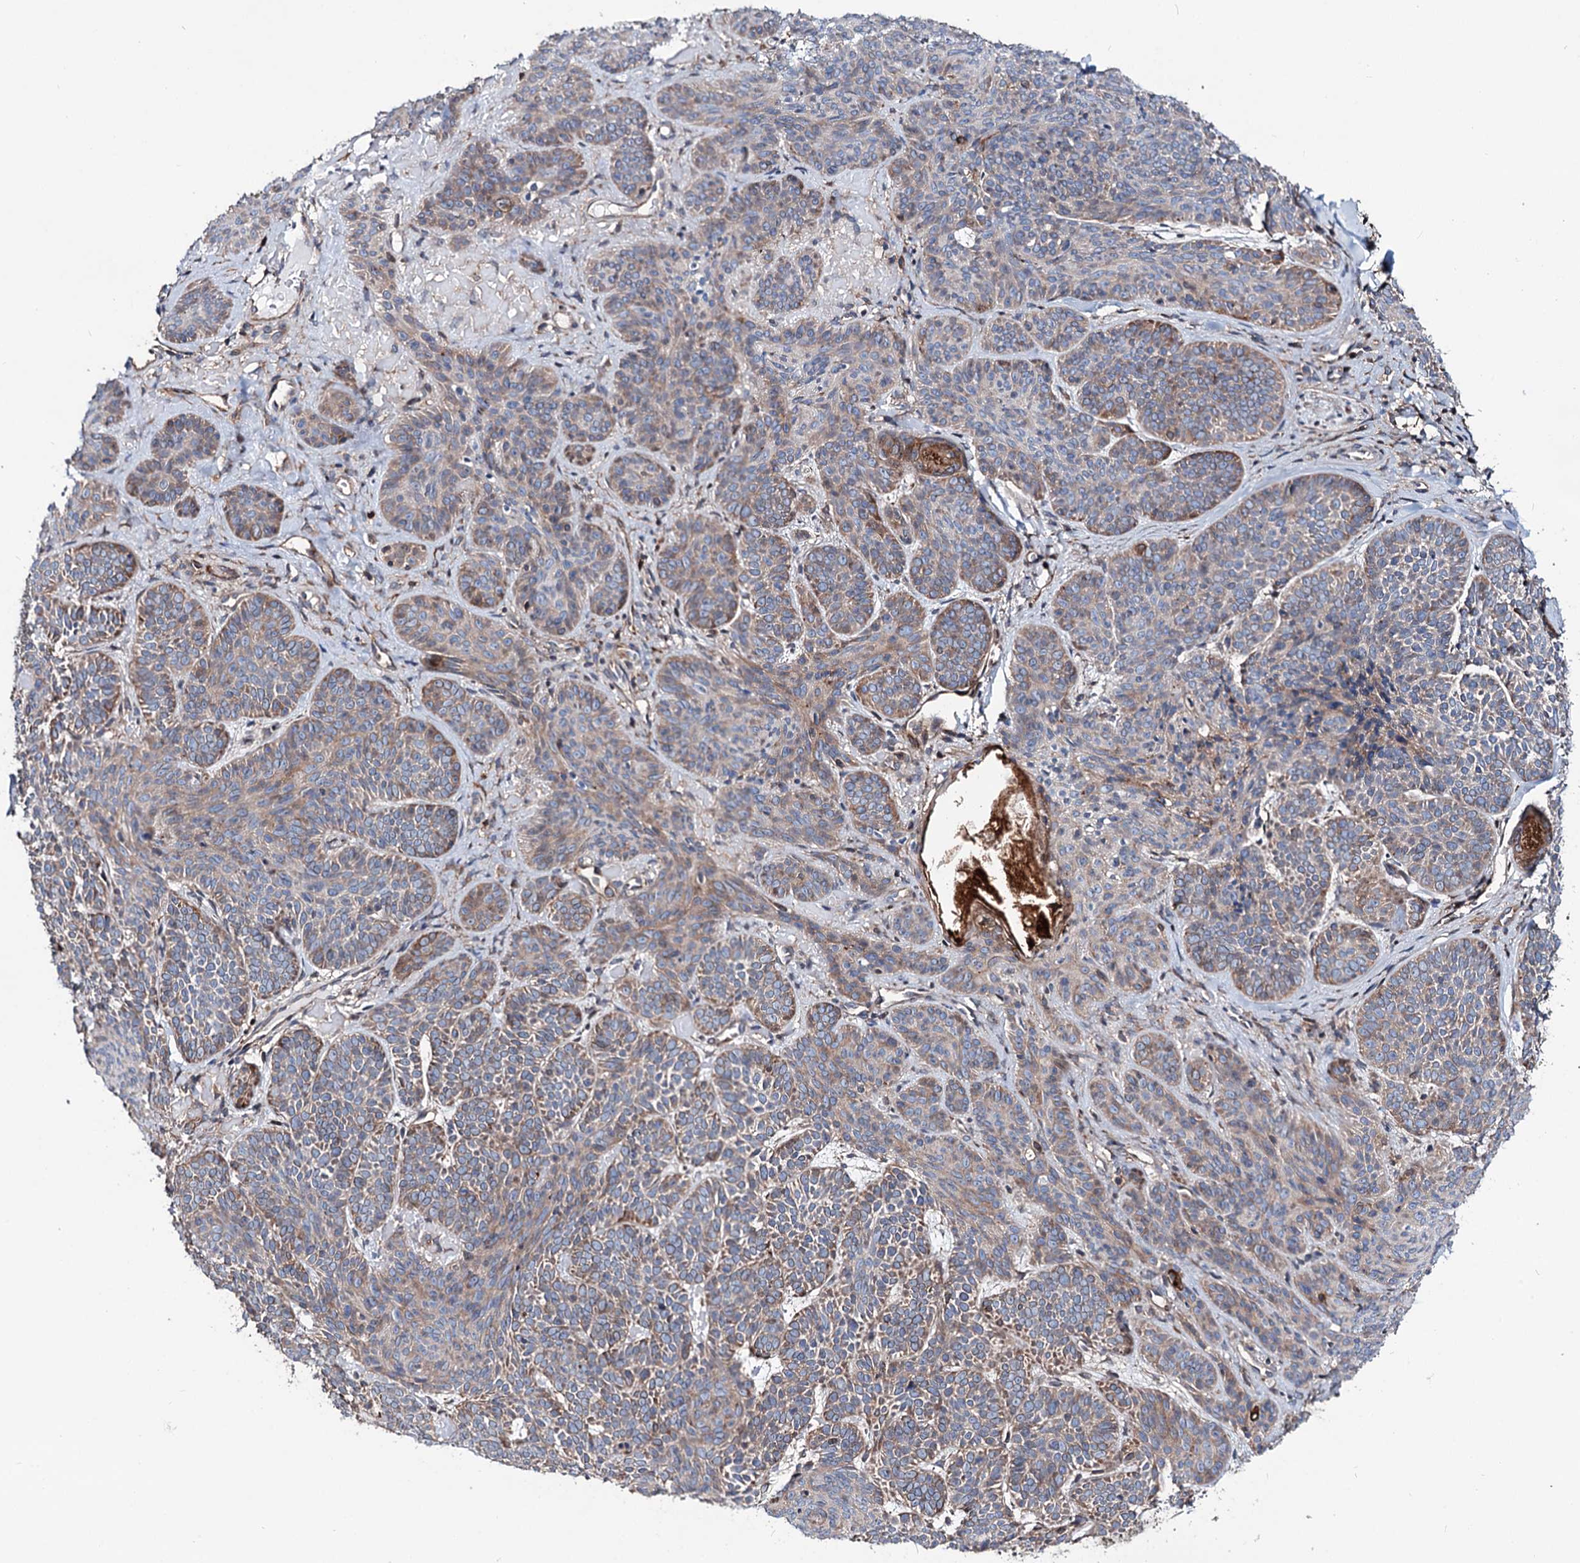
{"staining": {"intensity": "moderate", "quantity": ">75%", "location": "cytoplasmic/membranous"}, "tissue": "skin cancer", "cell_type": "Tumor cells", "image_type": "cancer", "snomed": [{"axis": "morphology", "description": "Basal cell carcinoma"}, {"axis": "topography", "description": "Skin"}], "caption": "Immunohistochemical staining of basal cell carcinoma (skin) displays medium levels of moderate cytoplasmic/membranous staining in approximately >75% of tumor cells.", "gene": "PTDSS2", "patient": {"sex": "male", "age": 85}}